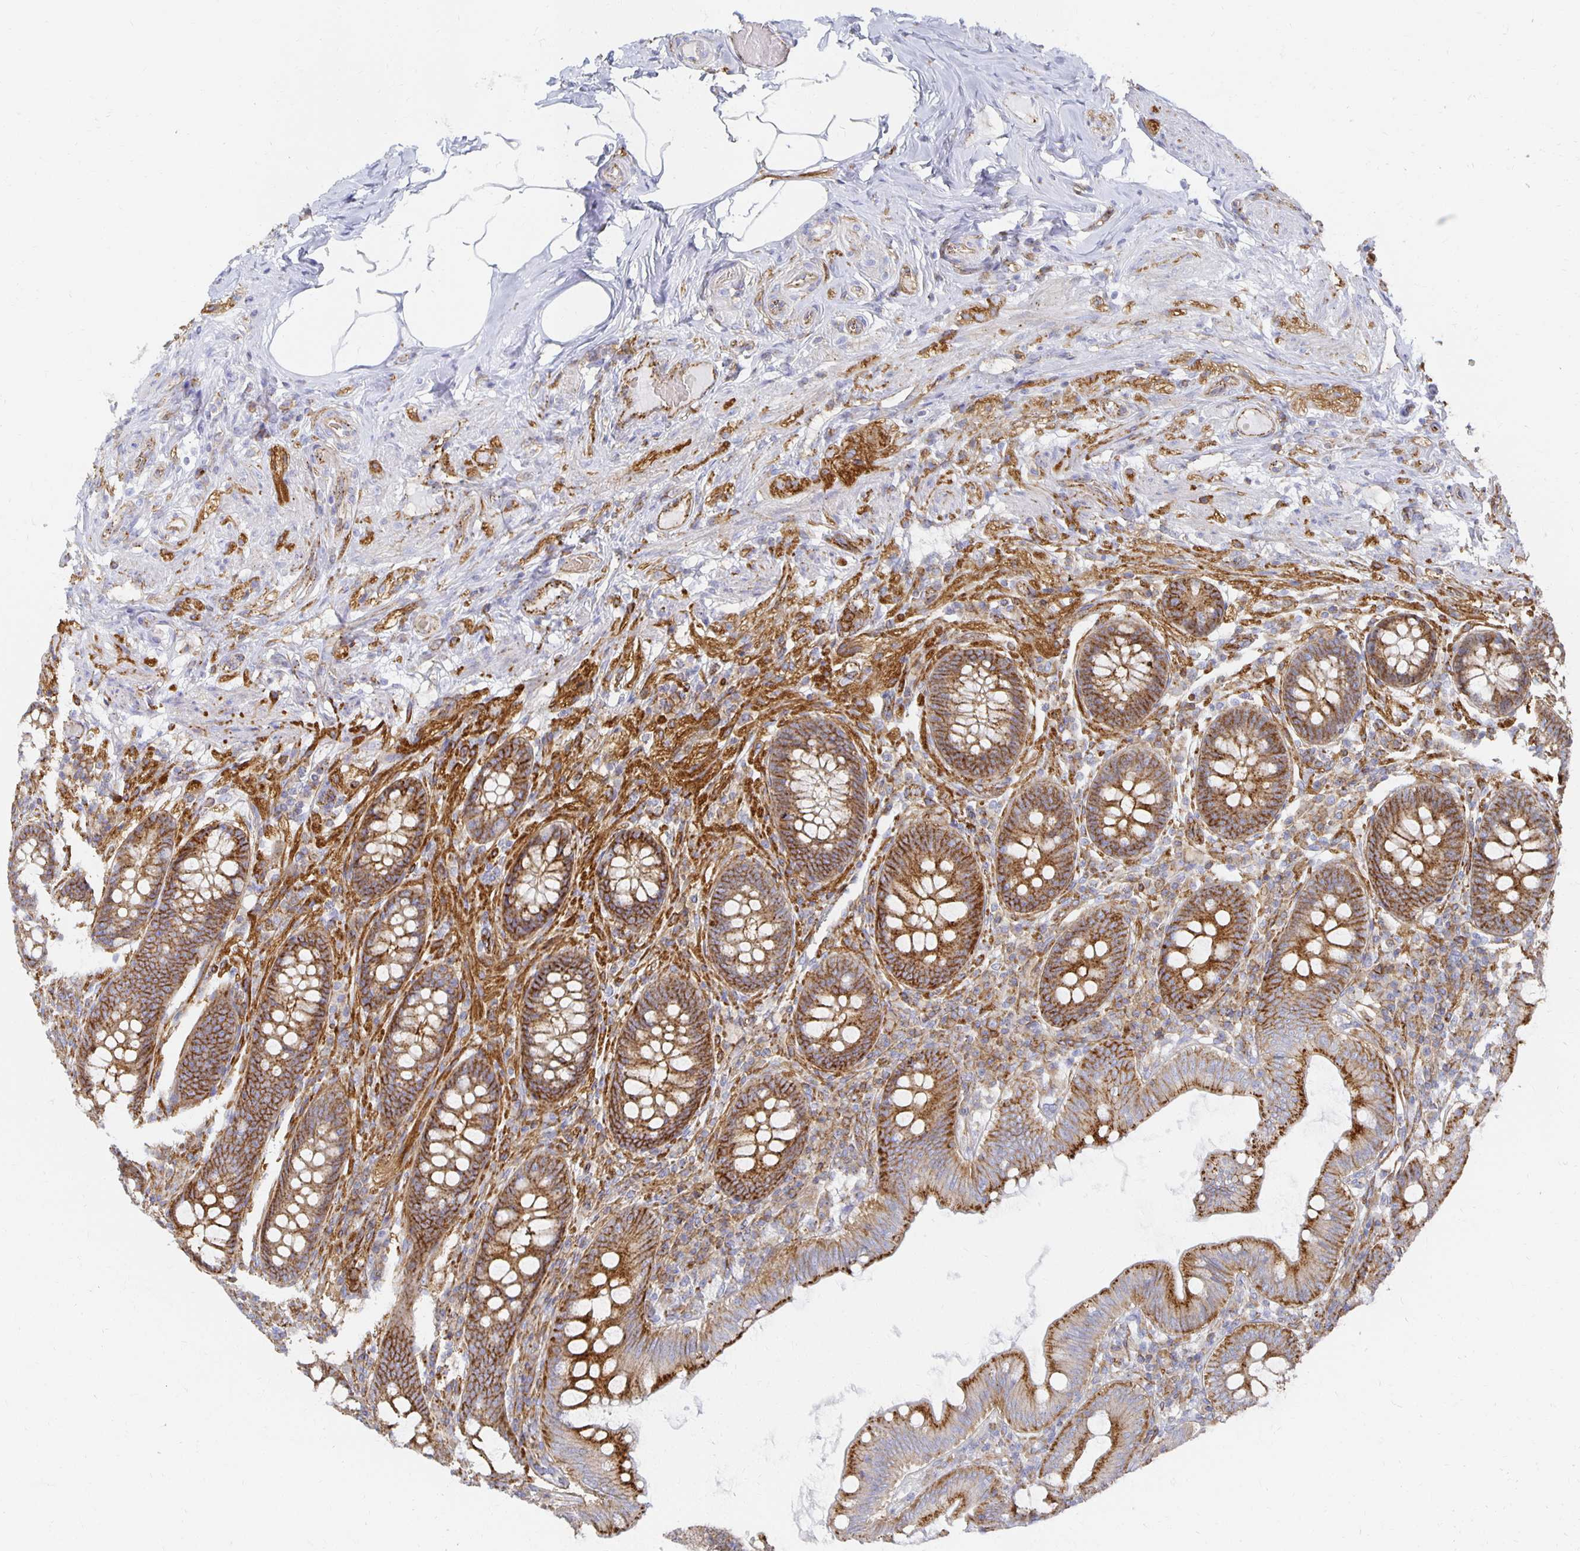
{"staining": {"intensity": "strong", "quantity": ">75%", "location": "cytoplasmic/membranous"}, "tissue": "appendix", "cell_type": "Glandular cells", "image_type": "normal", "snomed": [{"axis": "morphology", "description": "Normal tissue, NOS"}, {"axis": "topography", "description": "Appendix"}], "caption": "About >75% of glandular cells in normal human appendix demonstrate strong cytoplasmic/membranous protein staining as visualized by brown immunohistochemical staining.", "gene": "TAAR1", "patient": {"sex": "male", "age": 71}}